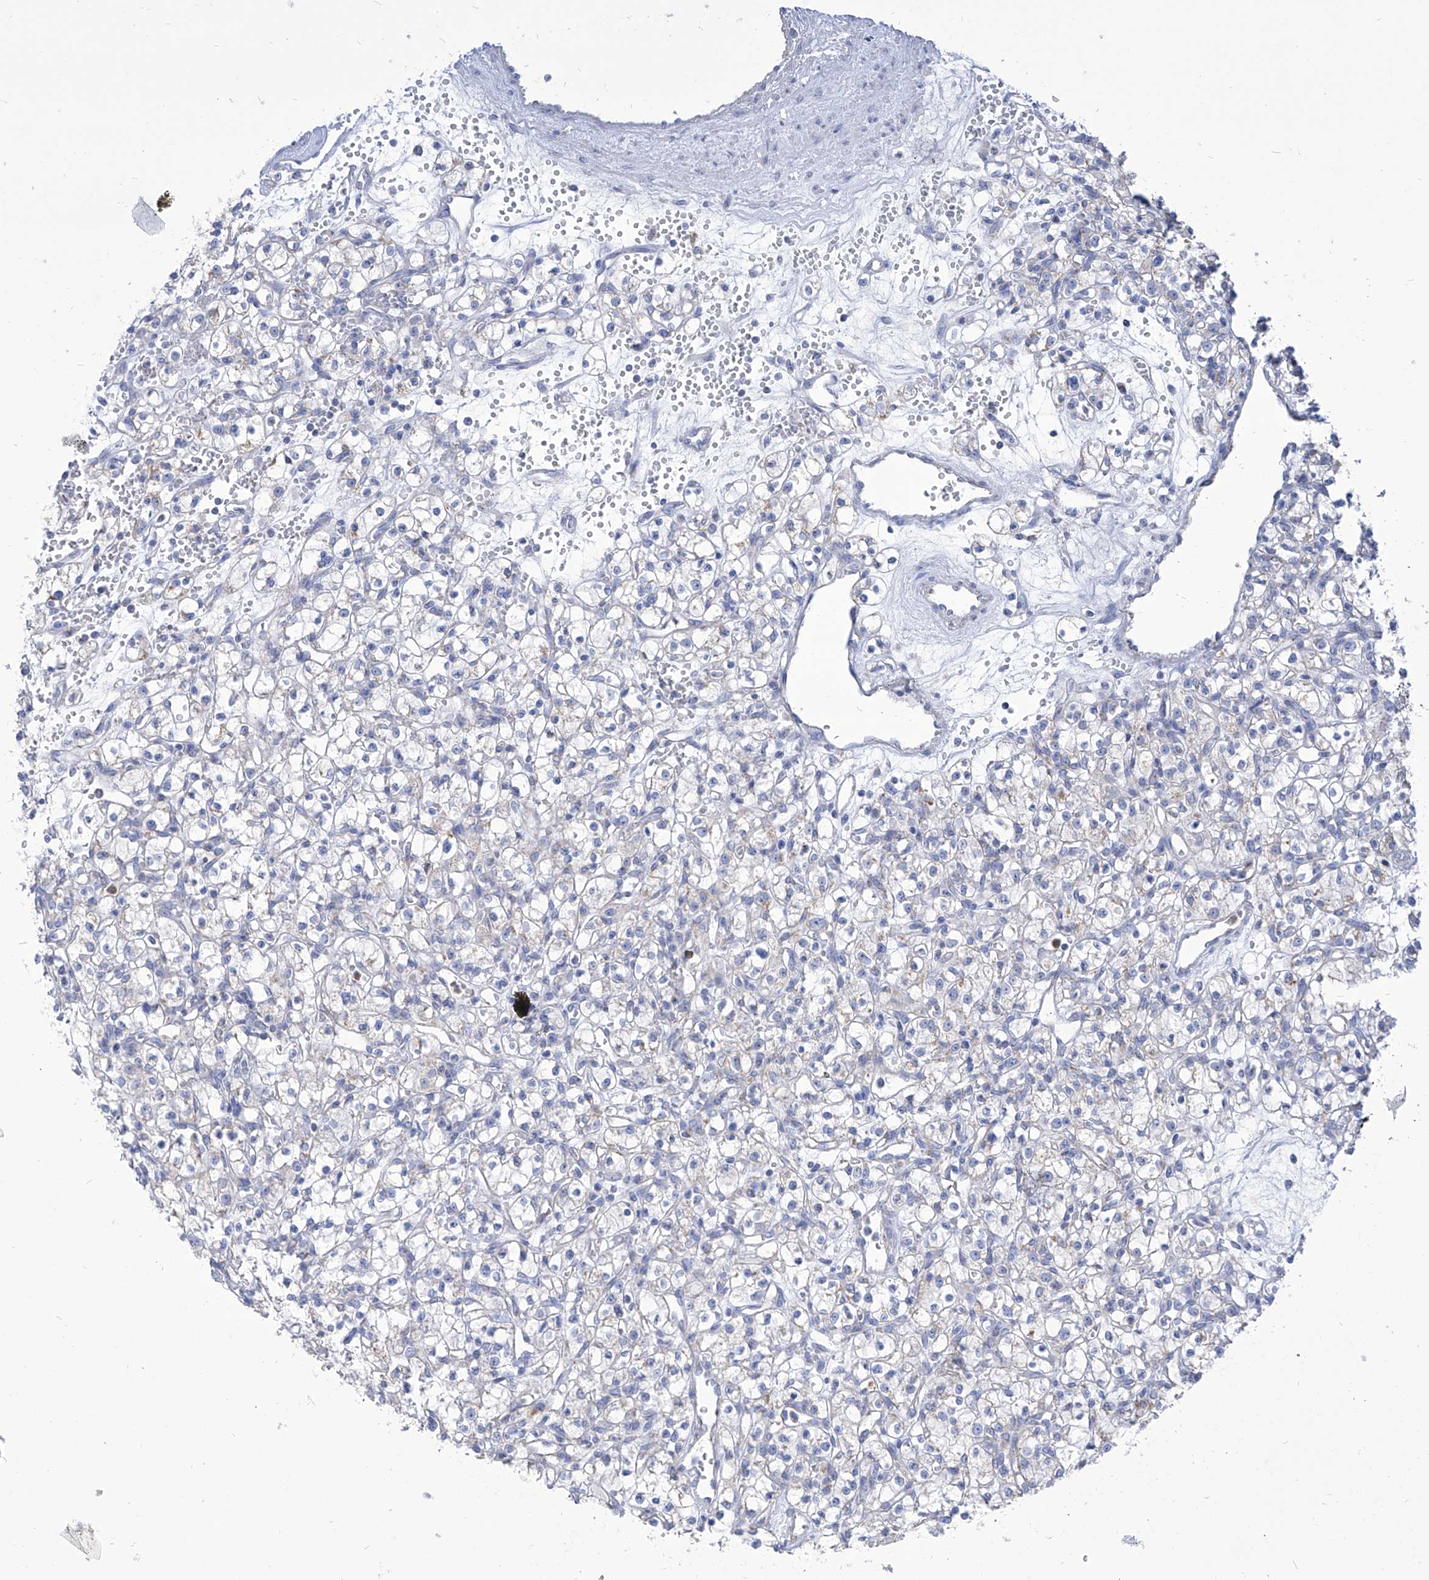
{"staining": {"intensity": "negative", "quantity": "none", "location": "none"}, "tissue": "renal cancer", "cell_type": "Tumor cells", "image_type": "cancer", "snomed": [{"axis": "morphology", "description": "Adenocarcinoma, NOS"}, {"axis": "topography", "description": "Kidney"}], "caption": "DAB (3,3'-diaminobenzidine) immunohistochemical staining of renal cancer shows no significant expression in tumor cells.", "gene": "COQ3", "patient": {"sex": "female", "age": 59}}